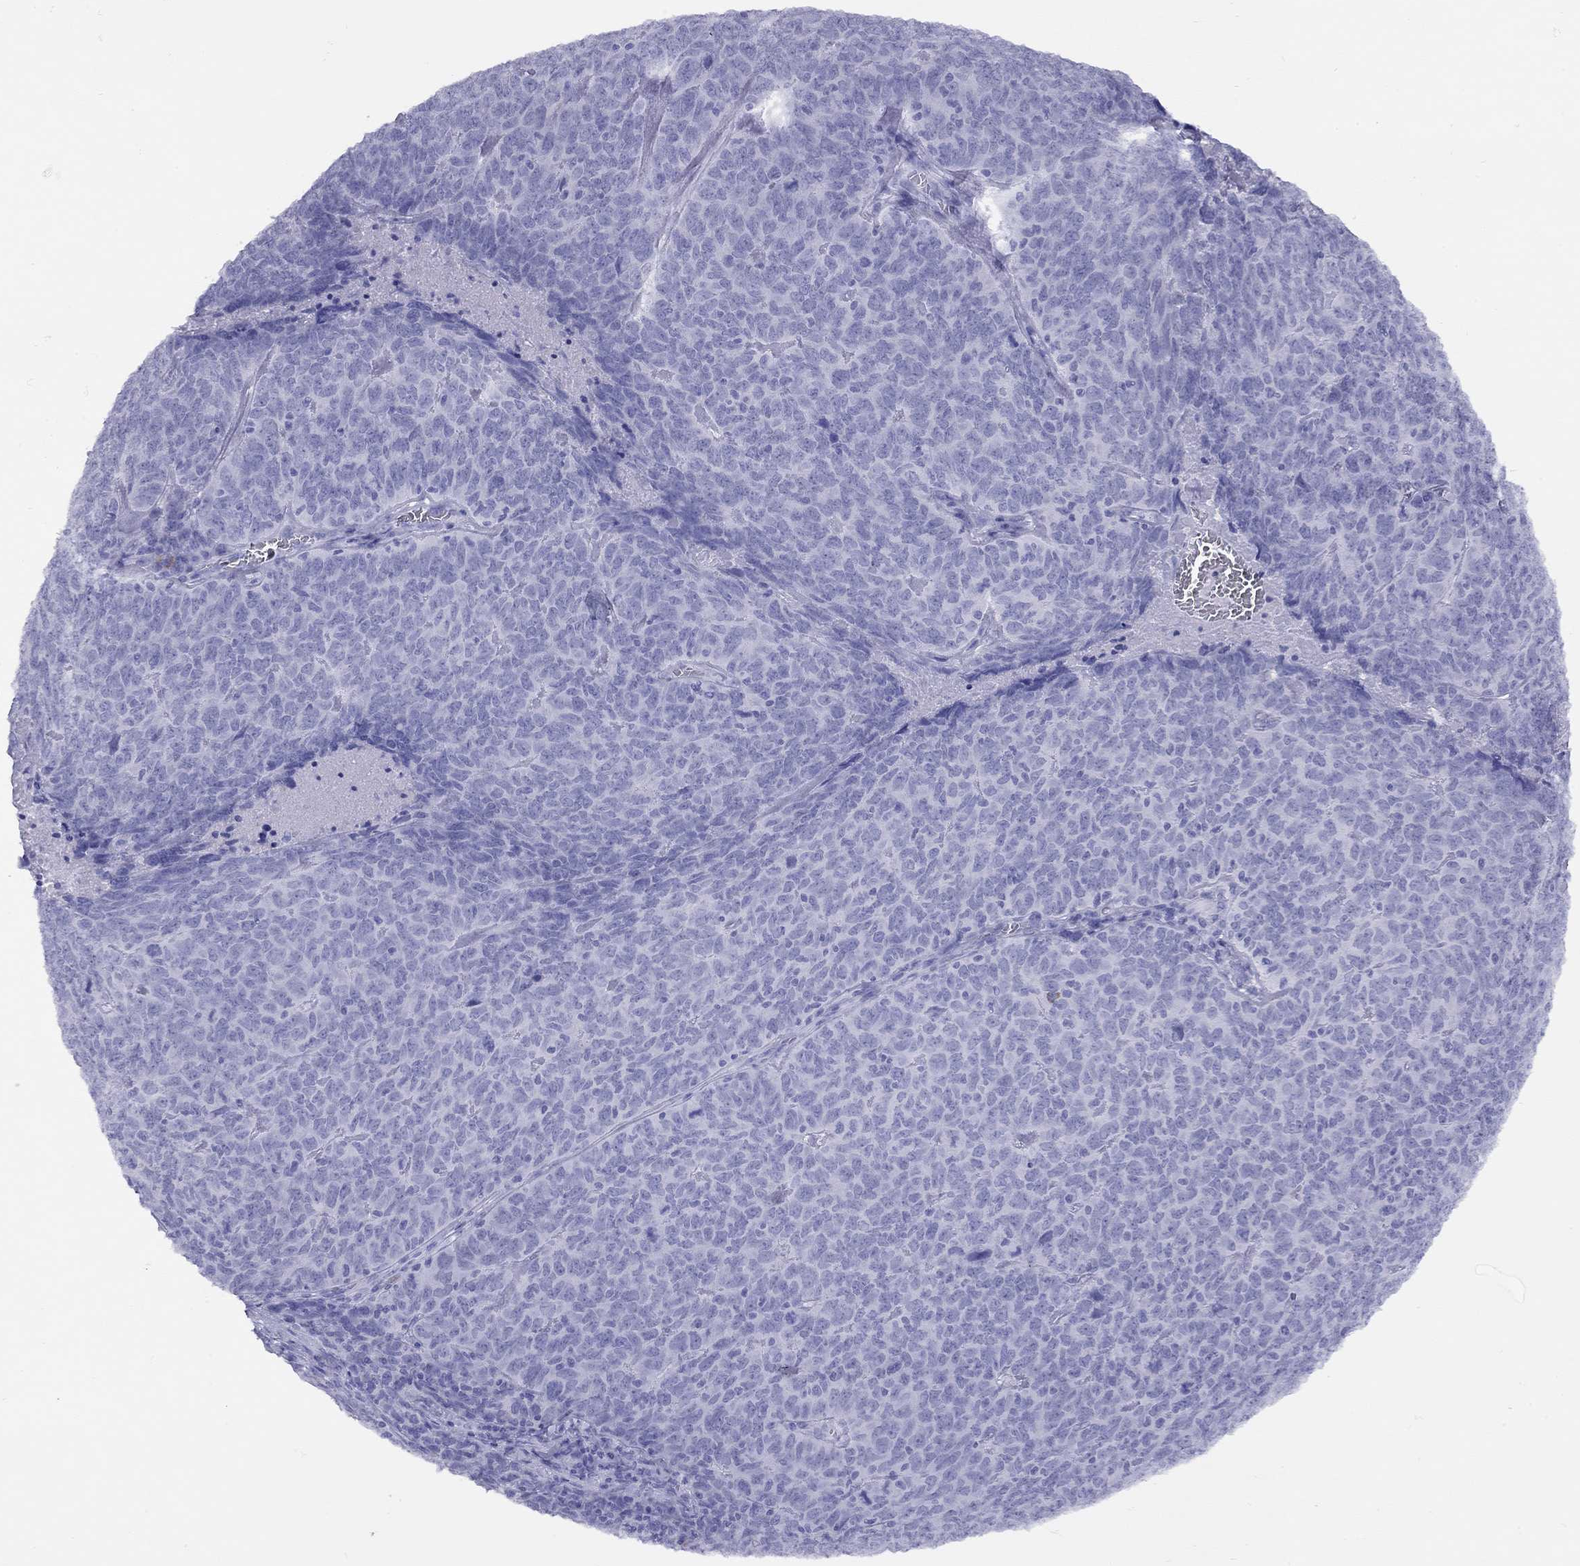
{"staining": {"intensity": "negative", "quantity": "none", "location": "none"}, "tissue": "skin cancer", "cell_type": "Tumor cells", "image_type": "cancer", "snomed": [{"axis": "morphology", "description": "Squamous cell carcinoma, NOS"}, {"axis": "topography", "description": "Skin"}, {"axis": "topography", "description": "Anal"}], "caption": "Tumor cells show no significant protein expression in skin cancer (squamous cell carcinoma).", "gene": "GRIA2", "patient": {"sex": "female", "age": 51}}